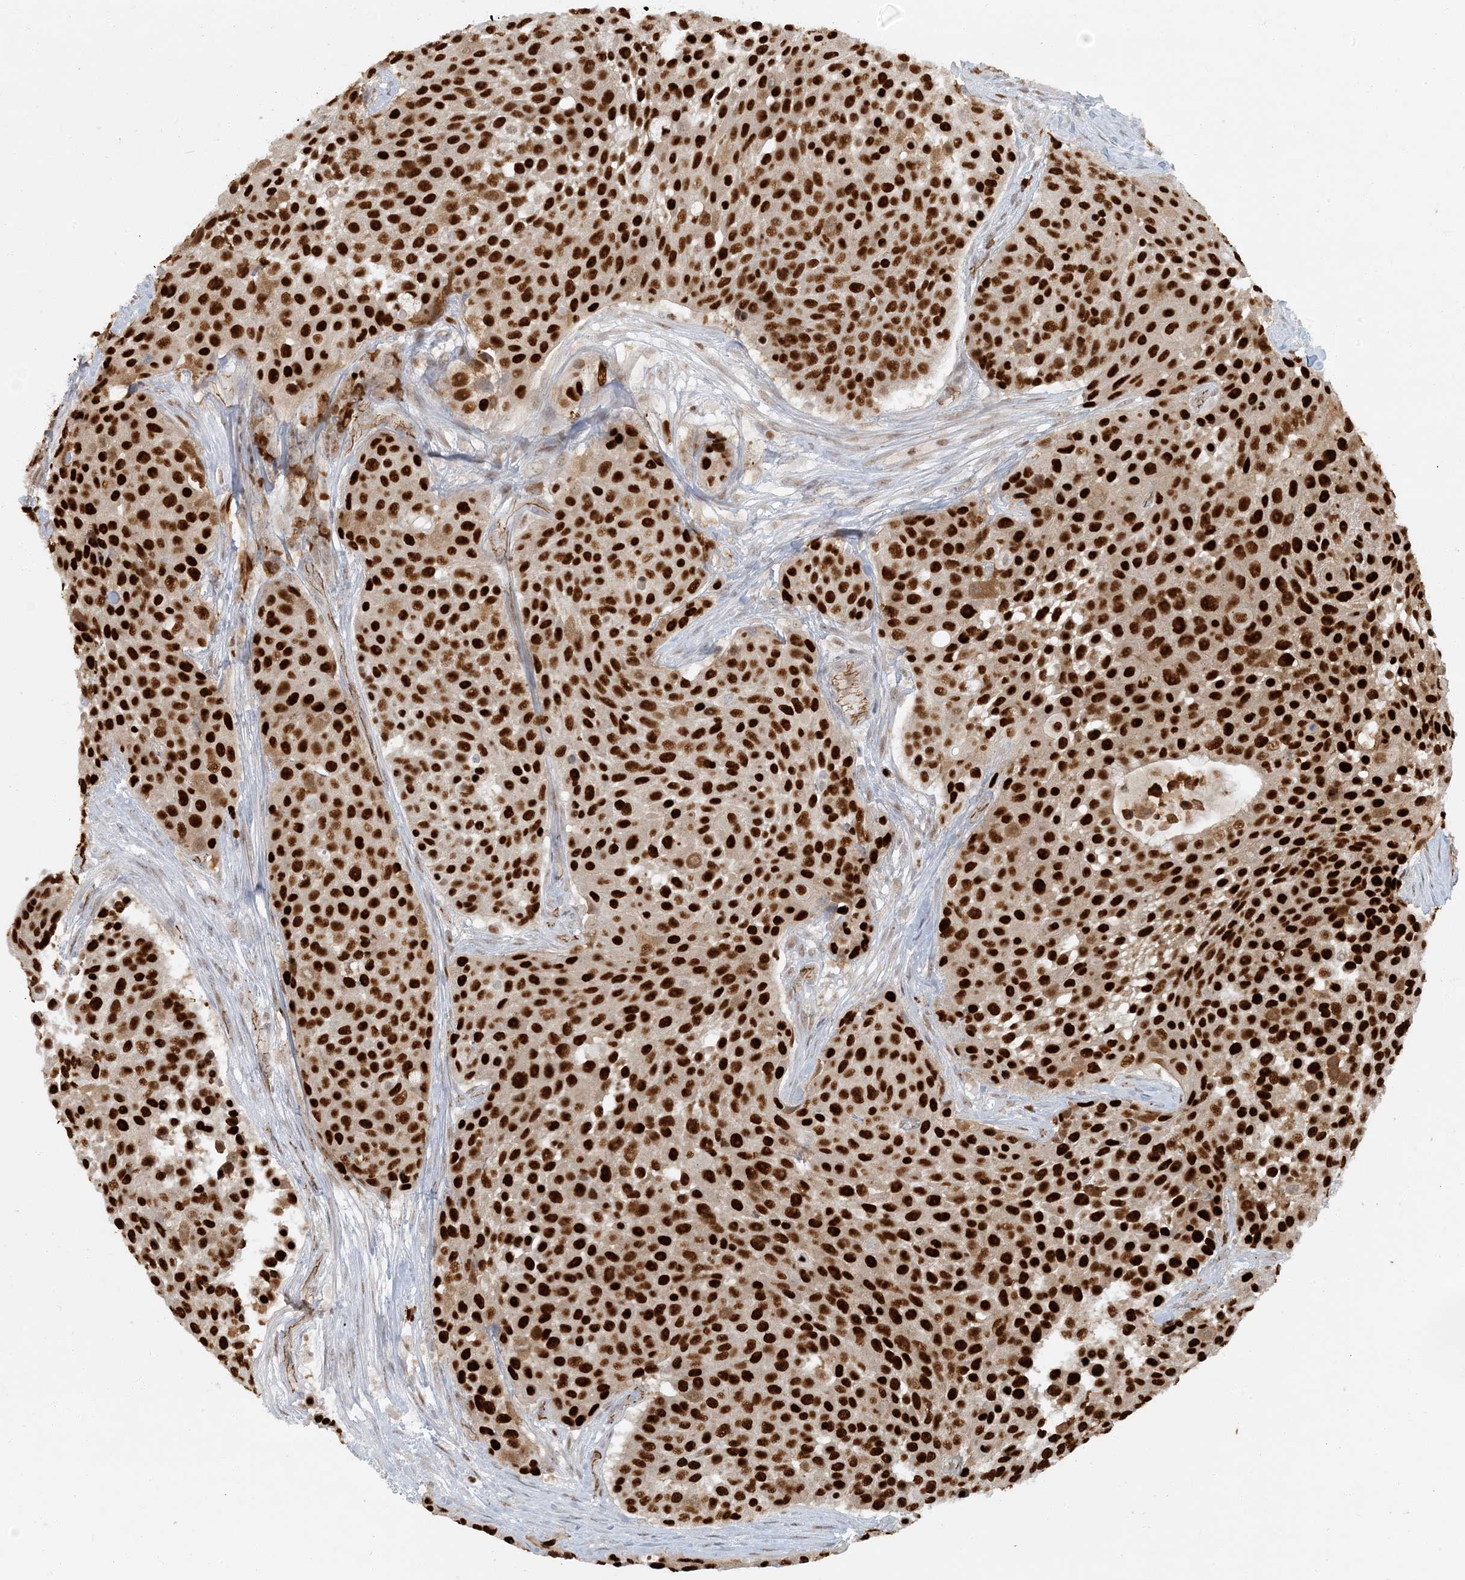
{"staining": {"intensity": "strong", "quantity": ">75%", "location": "nuclear"}, "tissue": "urothelial cancer", "cell_type": "Tumor cells", "image_type": "cancer", "snomed": [{"axis": "morphology", "description": "Urothelial carcinoma, High grade"}, {"axis": "topography", "description": "Urinary bladder"}], "caption": "Immunohistochemistry (IHC) image of human high-grade urothelial carcinoma stained for a protein (brown), which demonstrates high levels of strong nuclear expression in about >75% of tumor cells.", "gene": "AK9", "patient": {"sex": "female", "age": 63}}